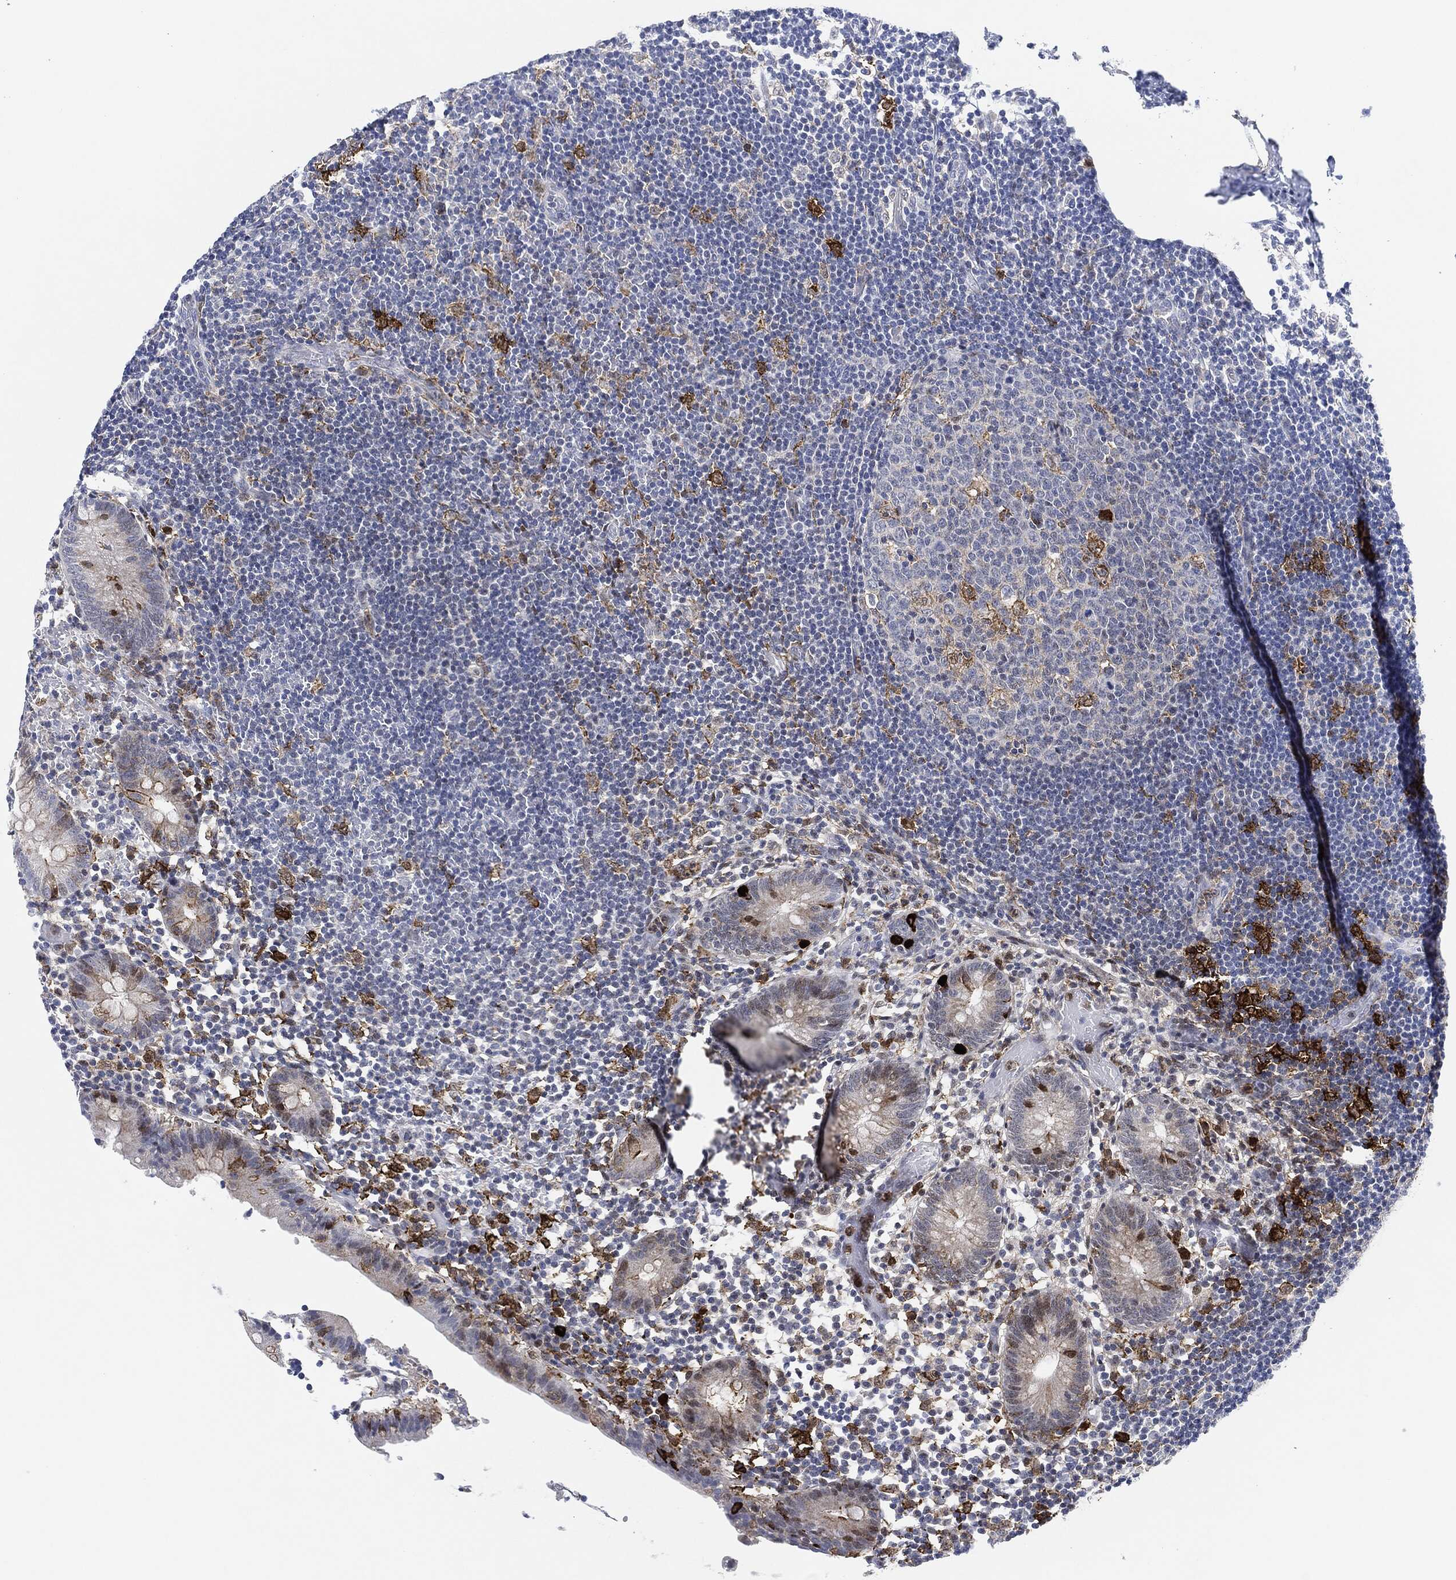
{"staining": {"intensity": "strong", "quantity": "<25%", "location": "cytoplasmic/membranous"}, "tissue": "appendix", "cell_type": "Glandular cells", "image_type": "normal", "snomed": [{"axis": "morphology", "description": "Normal tissue, NOS"}, {"axis": "topography", "description": "Appendix"}], "caption": "Immunohistochemistry staining of normal appendix, which reveals medium levels of strong cytoplasmic/membranous positivity in approximately <25% of glandular cells indicating strong cytoplasmic/membranous protein expression. The staining was performed using DAB (brown) for protein detection and nuclei were counterstained in hematoxylin (blue).", "gene": "NANOS3", "patient": {"sex": "female", "age": 40}}